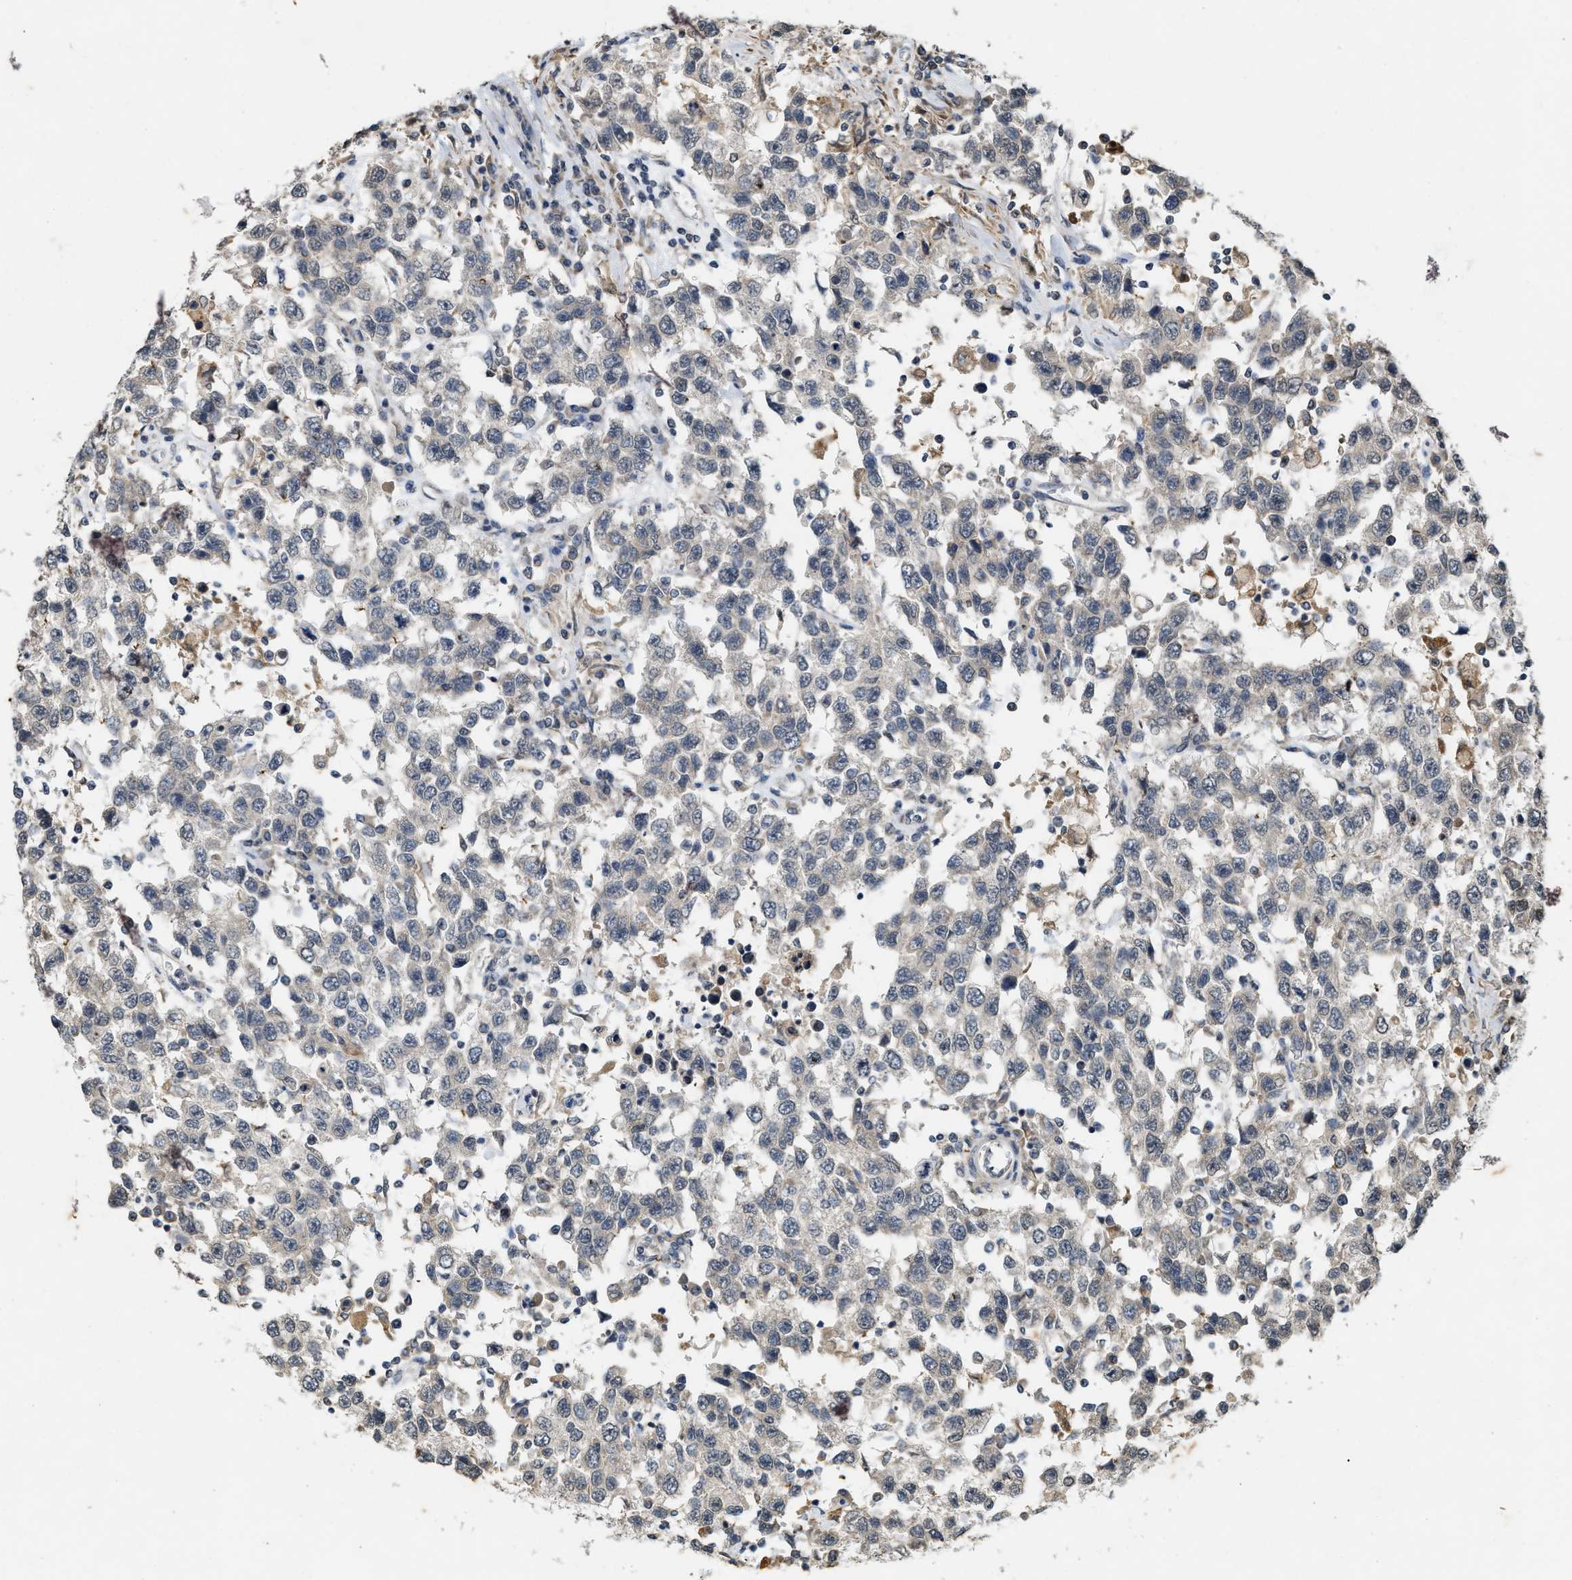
{"staining": {"intensity": "negative", "quantity": "none", "location": "none"}, "tissue": "testis cancer", "cell_type": "Tumor cells", "image_type": "cancer", "snomed": [{"axis": "morphology", "description": "Seminoma, NOS"}, {"axis": "topography", "description": "Testis"}], "caption": "Immunohistochemistry (IHC) histopathology image of neoplastic tissue: human testis cancer (seminoma) stained with DAB demonstrates no significant protein expression in tumor cells. Brightfield microscopy of IHC stained with DAB (brown) and hematoxylin (blue), captured at high magnification.", "gene": "KIF21A", "patient": {"sex": "male", "age": 41}}